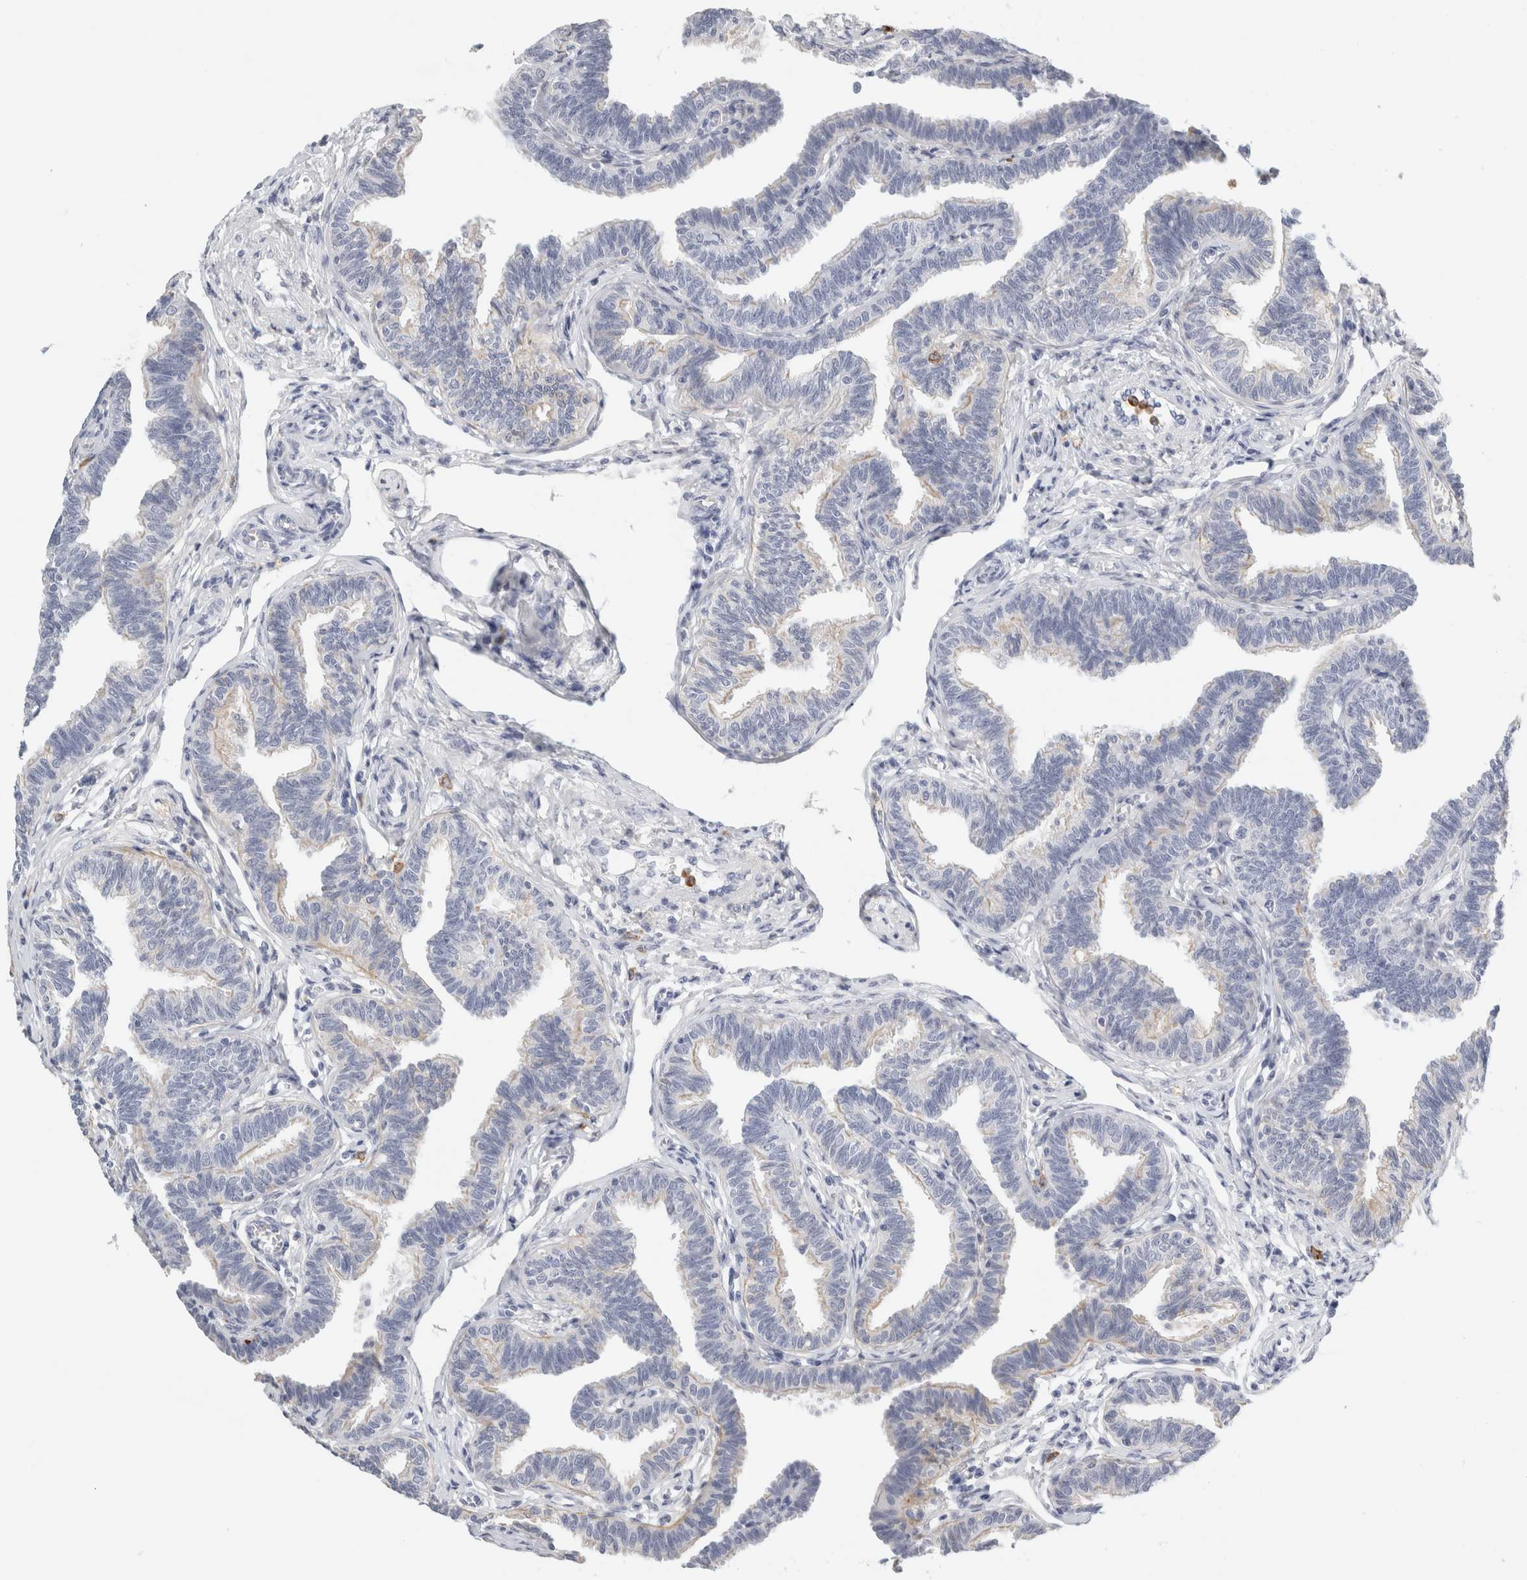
{"staining": {"intensity": "negative", "quantity": "none", "location": "none"}, "tissue": "fallopian tube", "cell_type": "Glandular cells", "image_type": "normal", "snomed": [{"axis": "morphology", "description": "Normal tissue, NOS"}, {"axis": "topography", "description": "Fallopian tube"}, {"axis": "topography", "description": "Ovary"}], "caption": "Glandular cells show no significant protein expression in unremarkable fallopian tube. Nuclei are stained in blue.", "gene": "FGL2", "patient": {"sex": "female", "age": 23}}